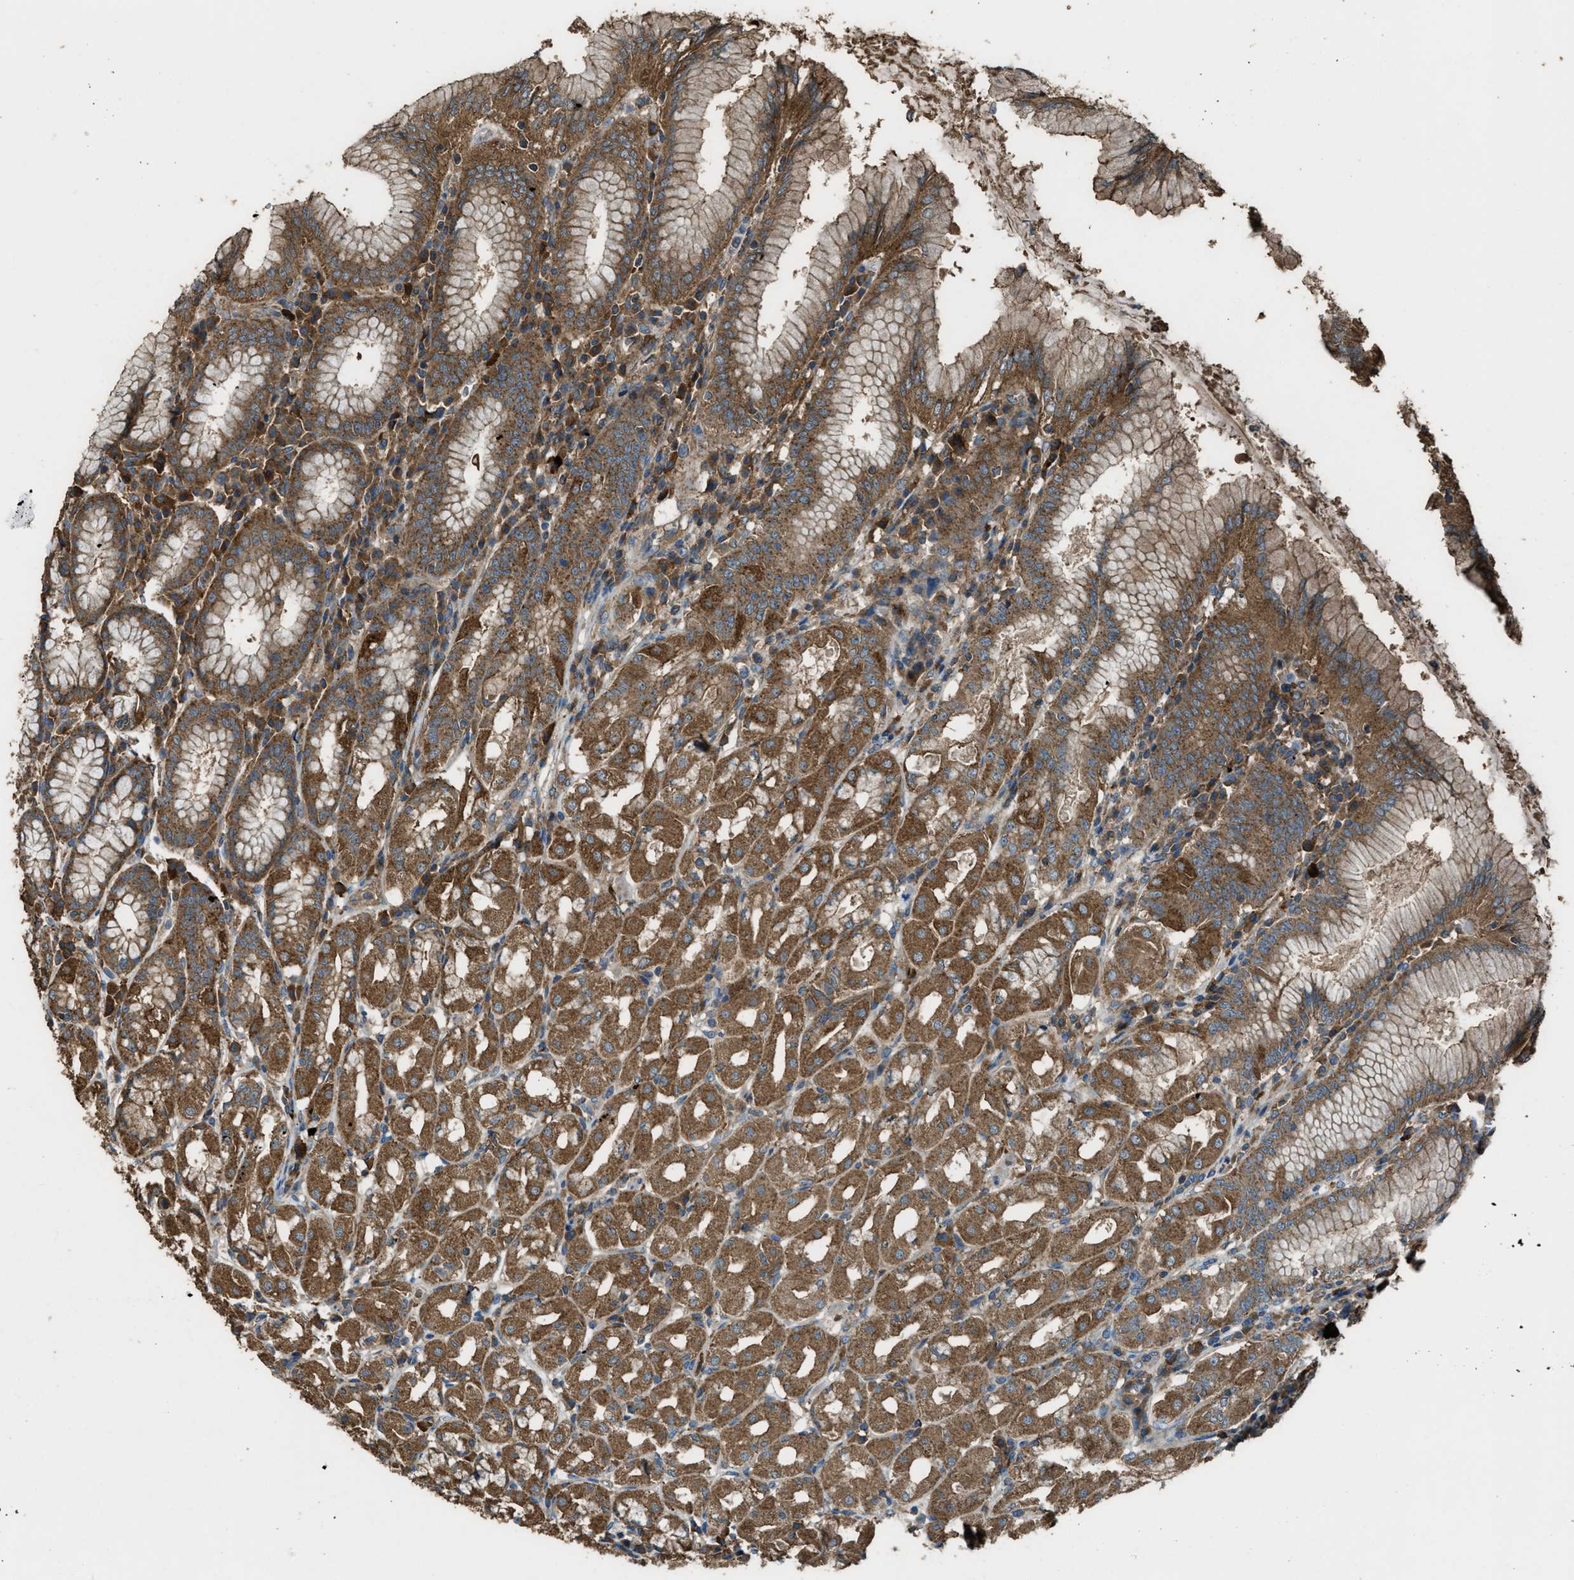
{"staining": {"intensity": "strong", "quantity": ">75%", "location": "cytoplasmic/membranous"}, "tissue": "stomach", "cell_type": "Glandular cells", "image_type": "normal", "snomed": [{"axis": "morphology", "description": "Normal tissue, NOS"}, {"axis": "topography", "description": "Stomach"}, {"axis": "topography", "description": "Stomach, lower"}], "caption": "Immunohistochemistry (DAB) staining of normal stomach exhibits strong cytoplasmic/membranous protein staining in approximately >75% of glandular cells. The protein is shown in brown color, while the nuclei are stained blue.", "gene": "MAP3K8", "patient": {"sex": "female", "age": 56}}